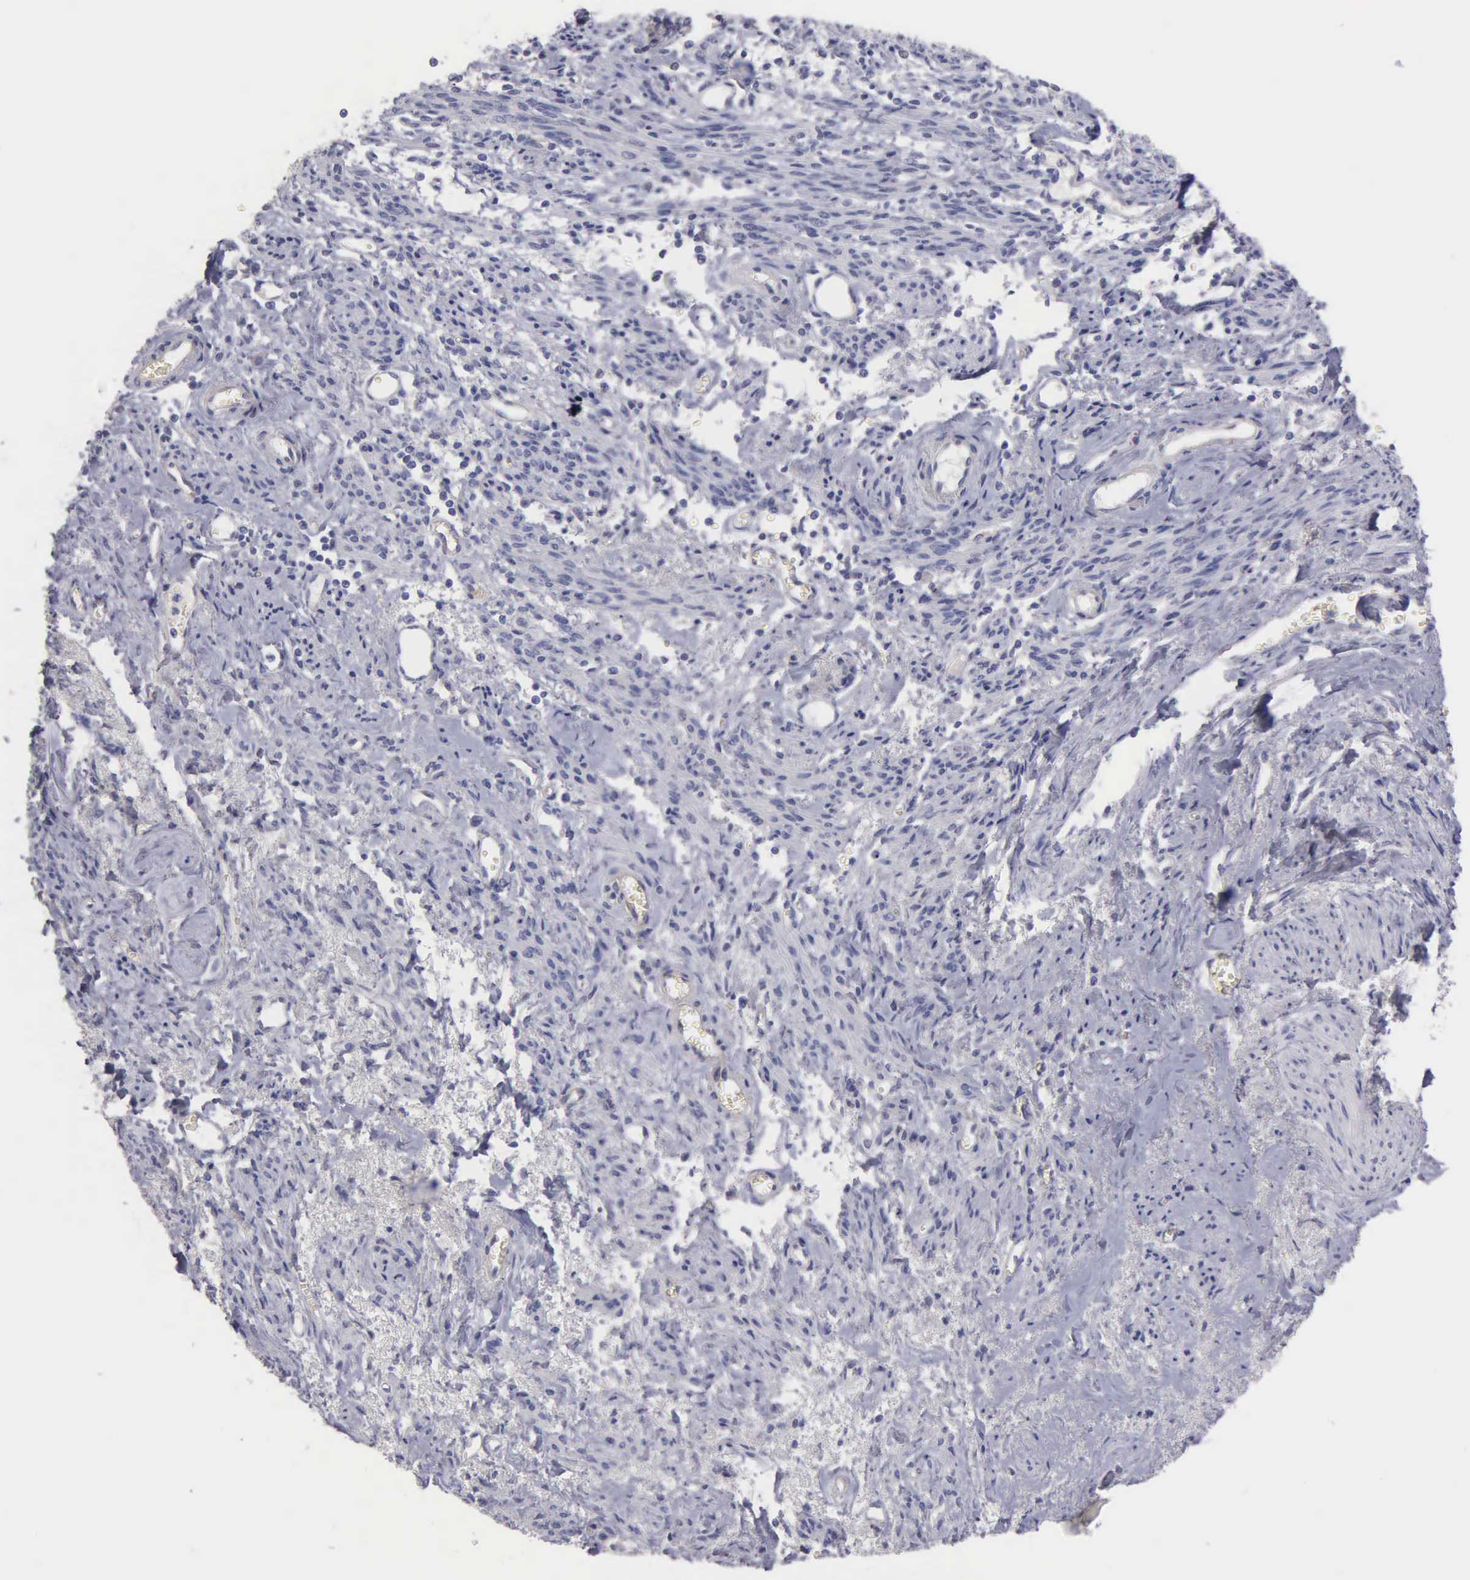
{"staining": {"intensity": "negative", "quantity": "none", "location": "none"}, "tissue": "endometrial cancer", "cell_type": "Tumor cells", "image_type": "cancer", "snomed": [{"axis": "morphology", "description": "Adenocarcinoma, NOS"}, {"axis": "topography", "description": "Endometrium"}], "caption": "Endometrial cancer (adenocarcinoma) was stained to show a protein in brown. There is no significant expression in tumor cells.", "gene": "APP", "patient": {"sex": "female", "age": 75}}